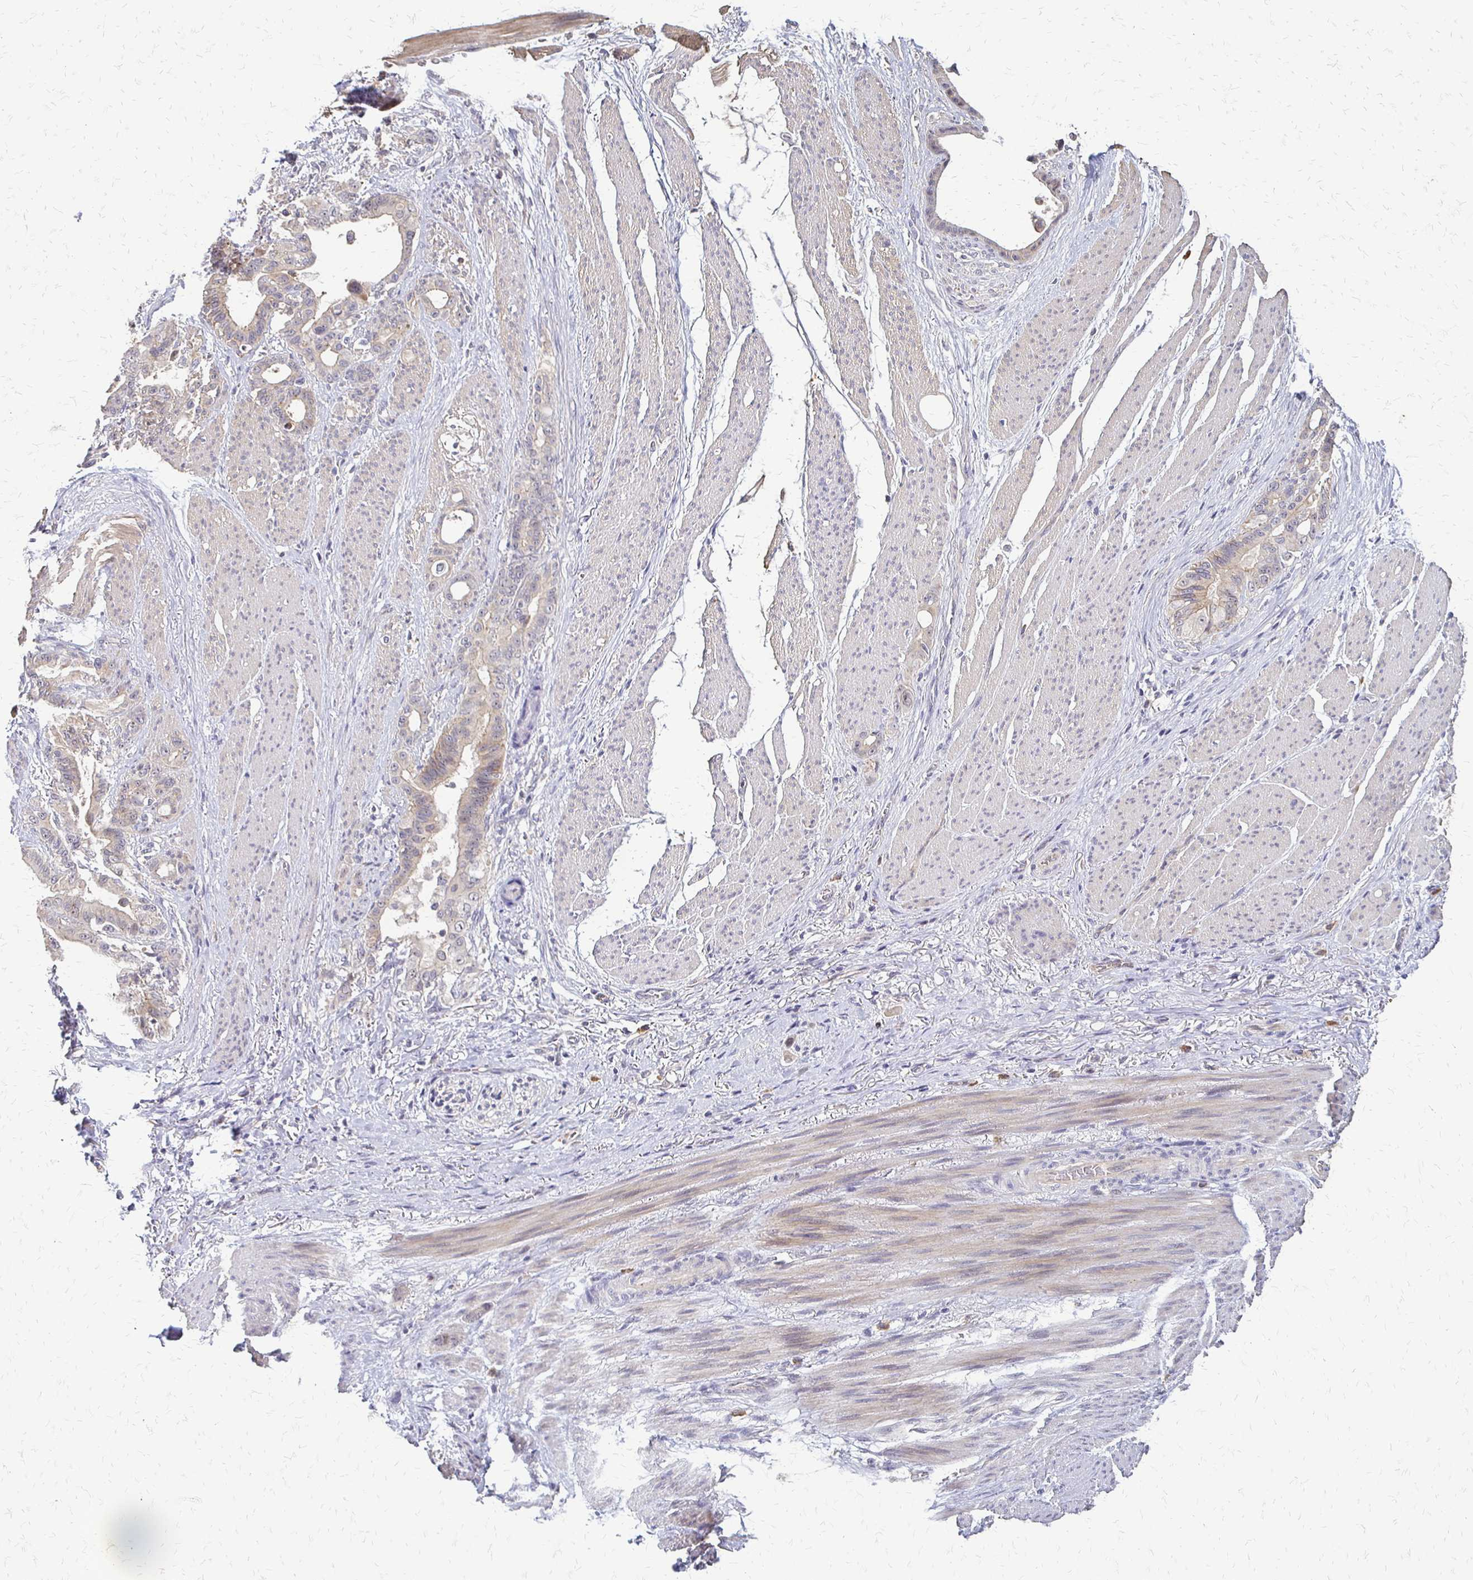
{"staining": {"intensity": "weak", "quantity": "<25%", "location": "cytoplasmic/membranous"}, "tissue": "stomach cancer", "cell_type": "Tumor cells", "image_type": "cancer", "snomed": [{"axis": "morphology", "description": "Normal tissue, NOS"}, {"axis": "morphology", "description": "Adenocarcinoma, NOS"}, {"axis": "topography", "description": "Esophagus"}, {"axis": "topography", "description": "Stomach, upper"}], "caption": "A high-resolution micrograph shows immunohistochemistry staining of stomach cancer, which displays no significant staining in tumor cells.", "gene": "SLC9A9", "patient": {"sex": "male", "age": 62}}